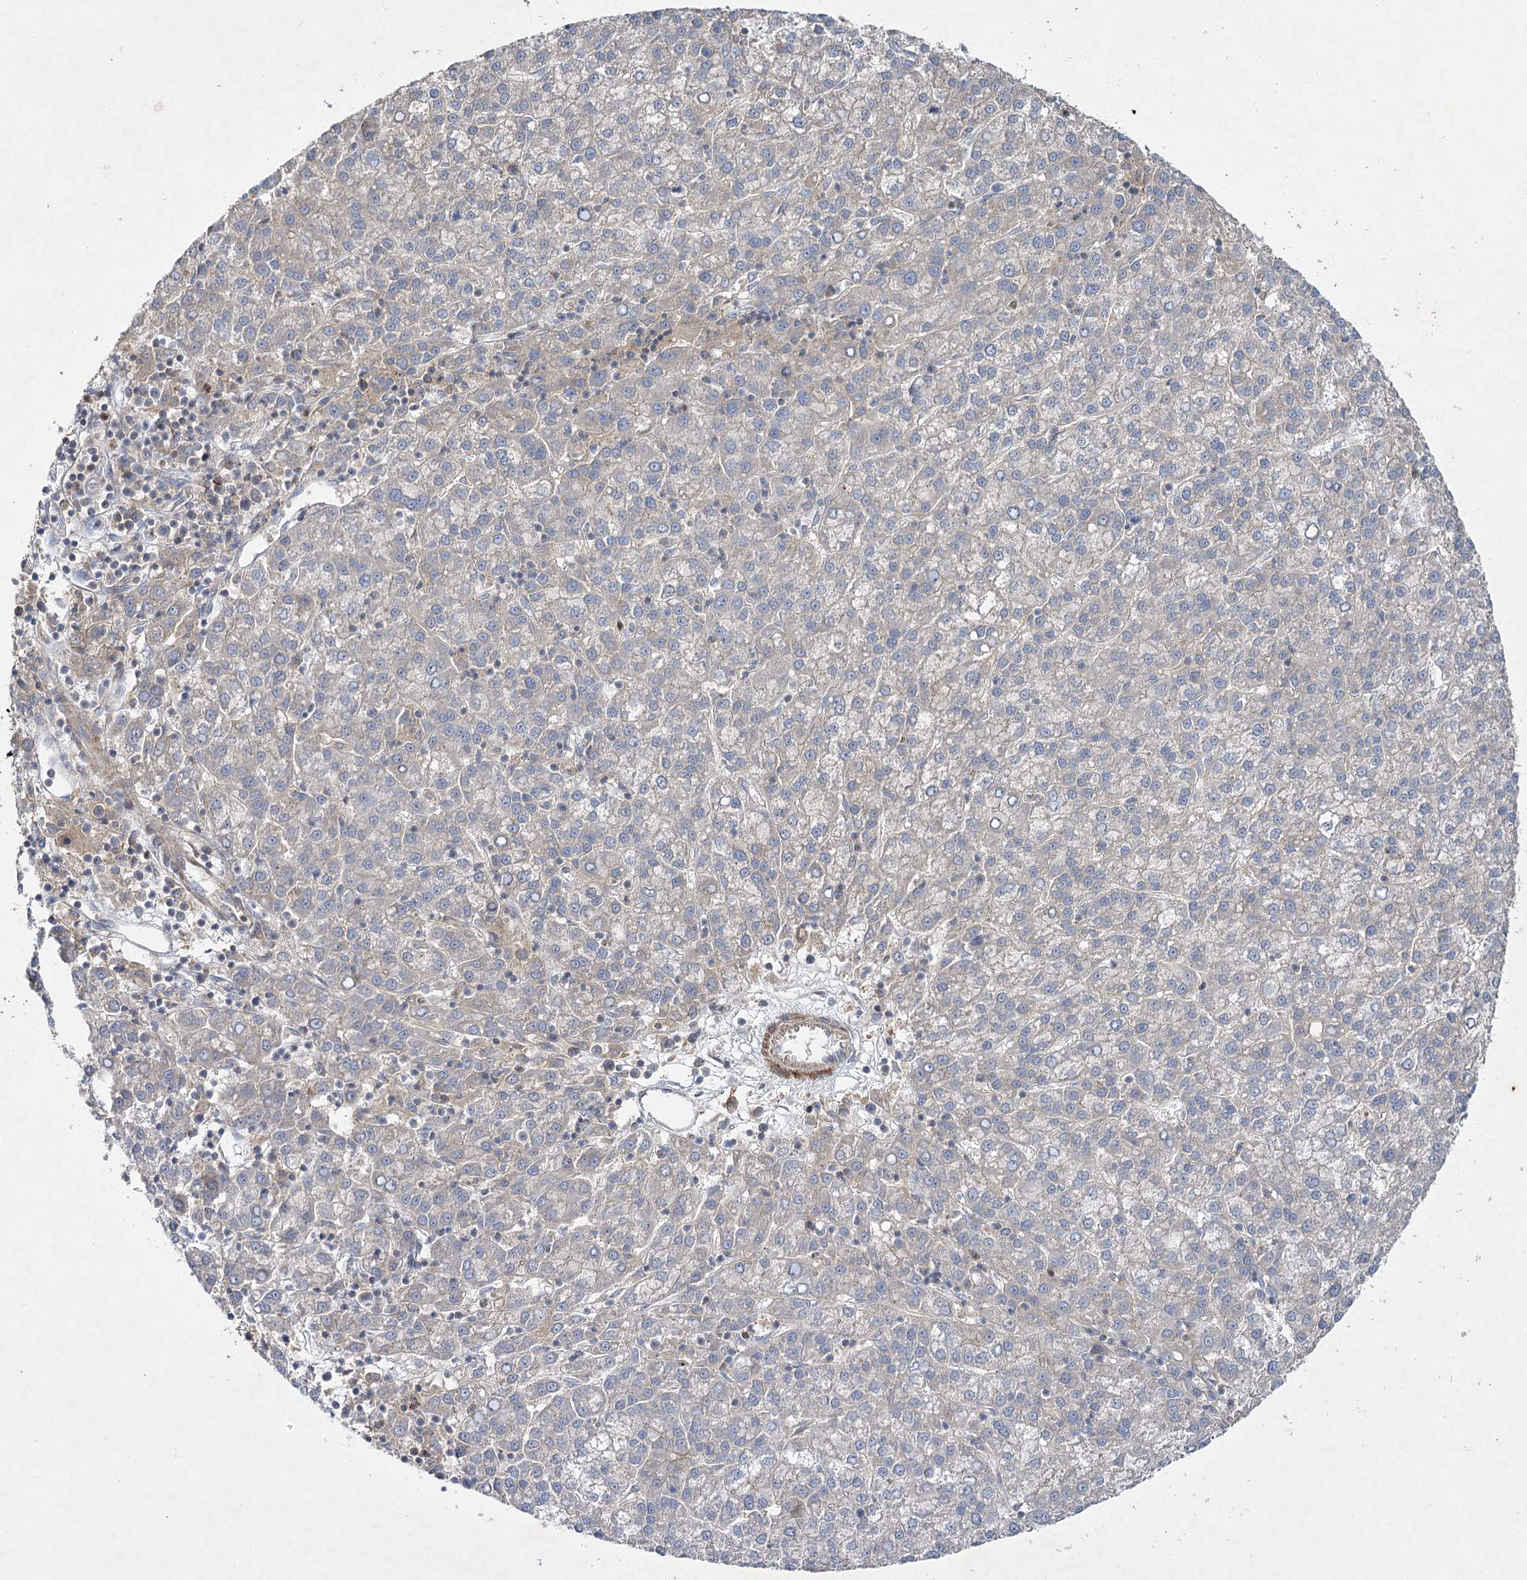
{"staining": {"intensity": "weak", "quantity": "<25%", "location": "cytoplasmic/membranous"}, "tissue": "liver cancer", "cell_type": "Tumor cells", "image_type": "cancer", "snomed": [{"axis": "morphology", "description": "Carcinoma, Hepatocellular, NOS"}, {"axis": "topography", "description": "Liver"}], "caption": "Image shows no protein expression in tumor cells of liver cancer tissue. (DAB immunohistochemistry visualized using brightfield microscopy, high magnification).", "gene": "KIAA0825", "patient": {"sex": "female", "age": 58}}